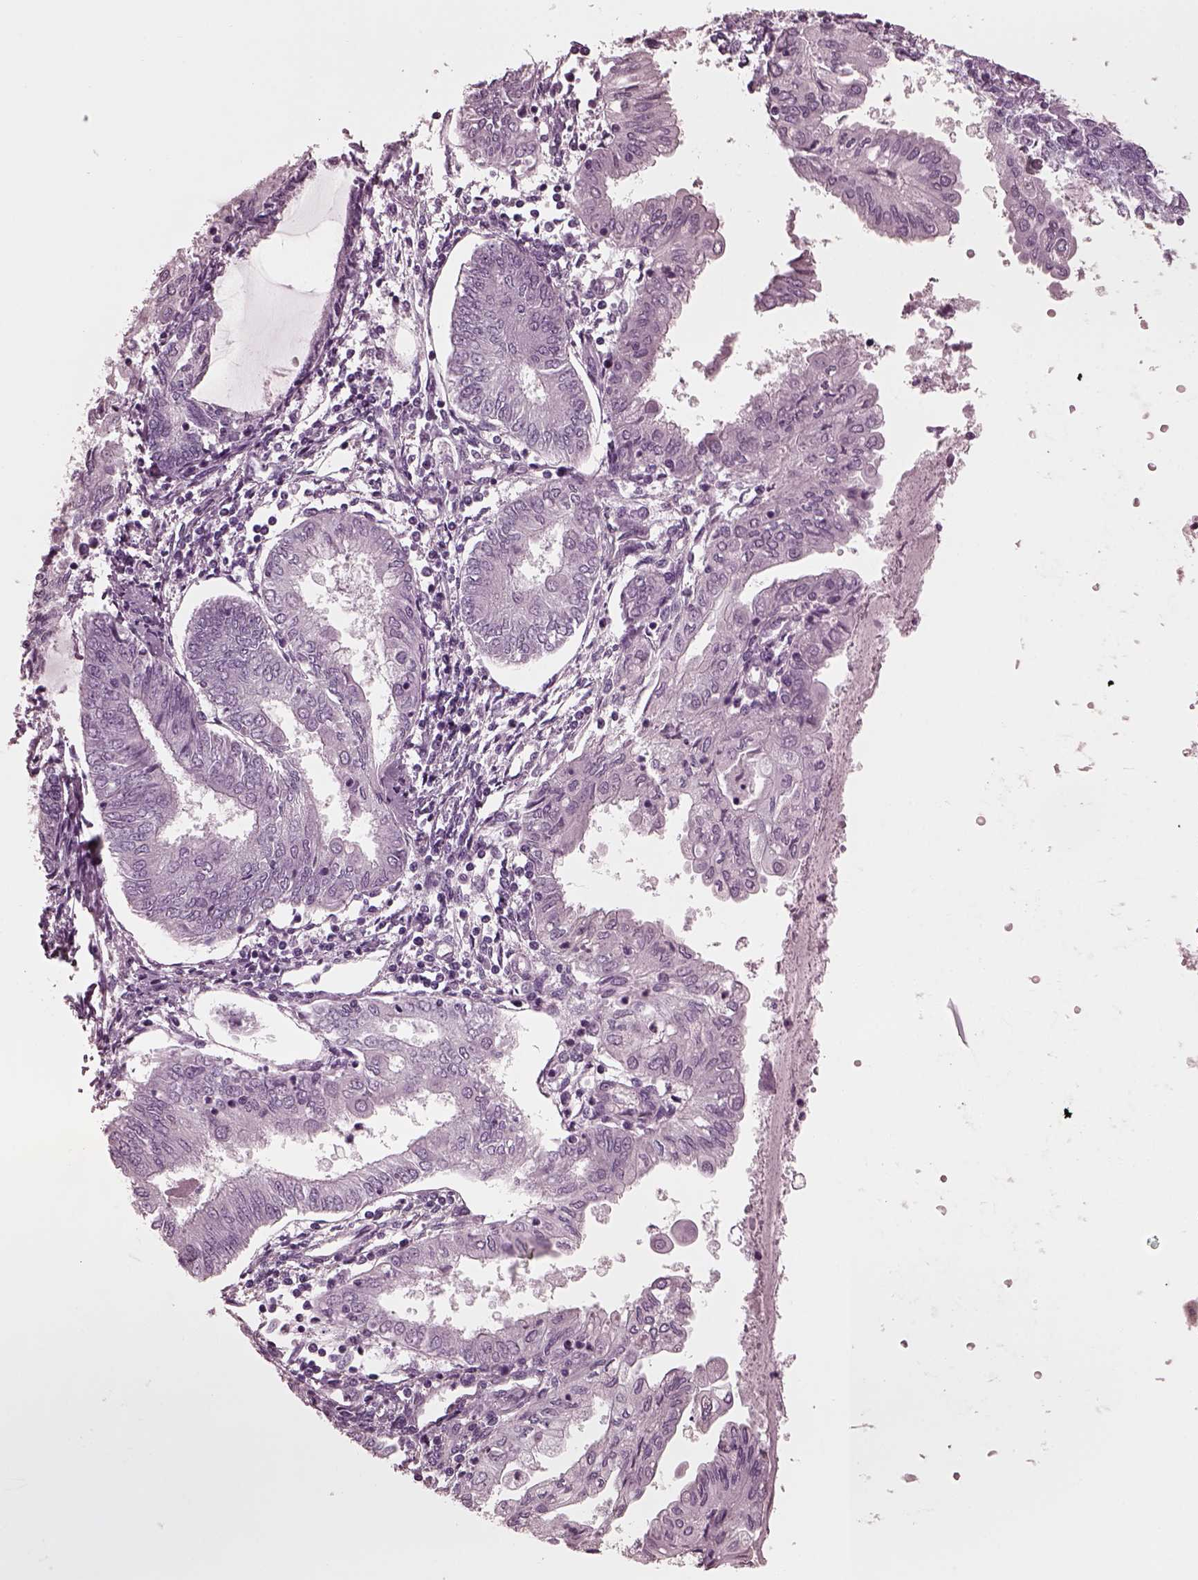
{"staining": {"intensity": "negative", "quantity": "none", "location": "none"}, "tissue": "endometrial cancer", "cell_type": "Tumor cells", "image_type": "cancer", "snomed": [{"axis": "morphology", "description": "Adenocarcinoma, NOS"}, {"axis": "topography", "description": "Endometrium"}], "caption": "IHC histopathology image of endometrial adenocarcinoma stained for a protein (brown), which reveals no expression in tumor cells.", "gene": "CGA", "patient": {"sex": "female", "age": 68}}